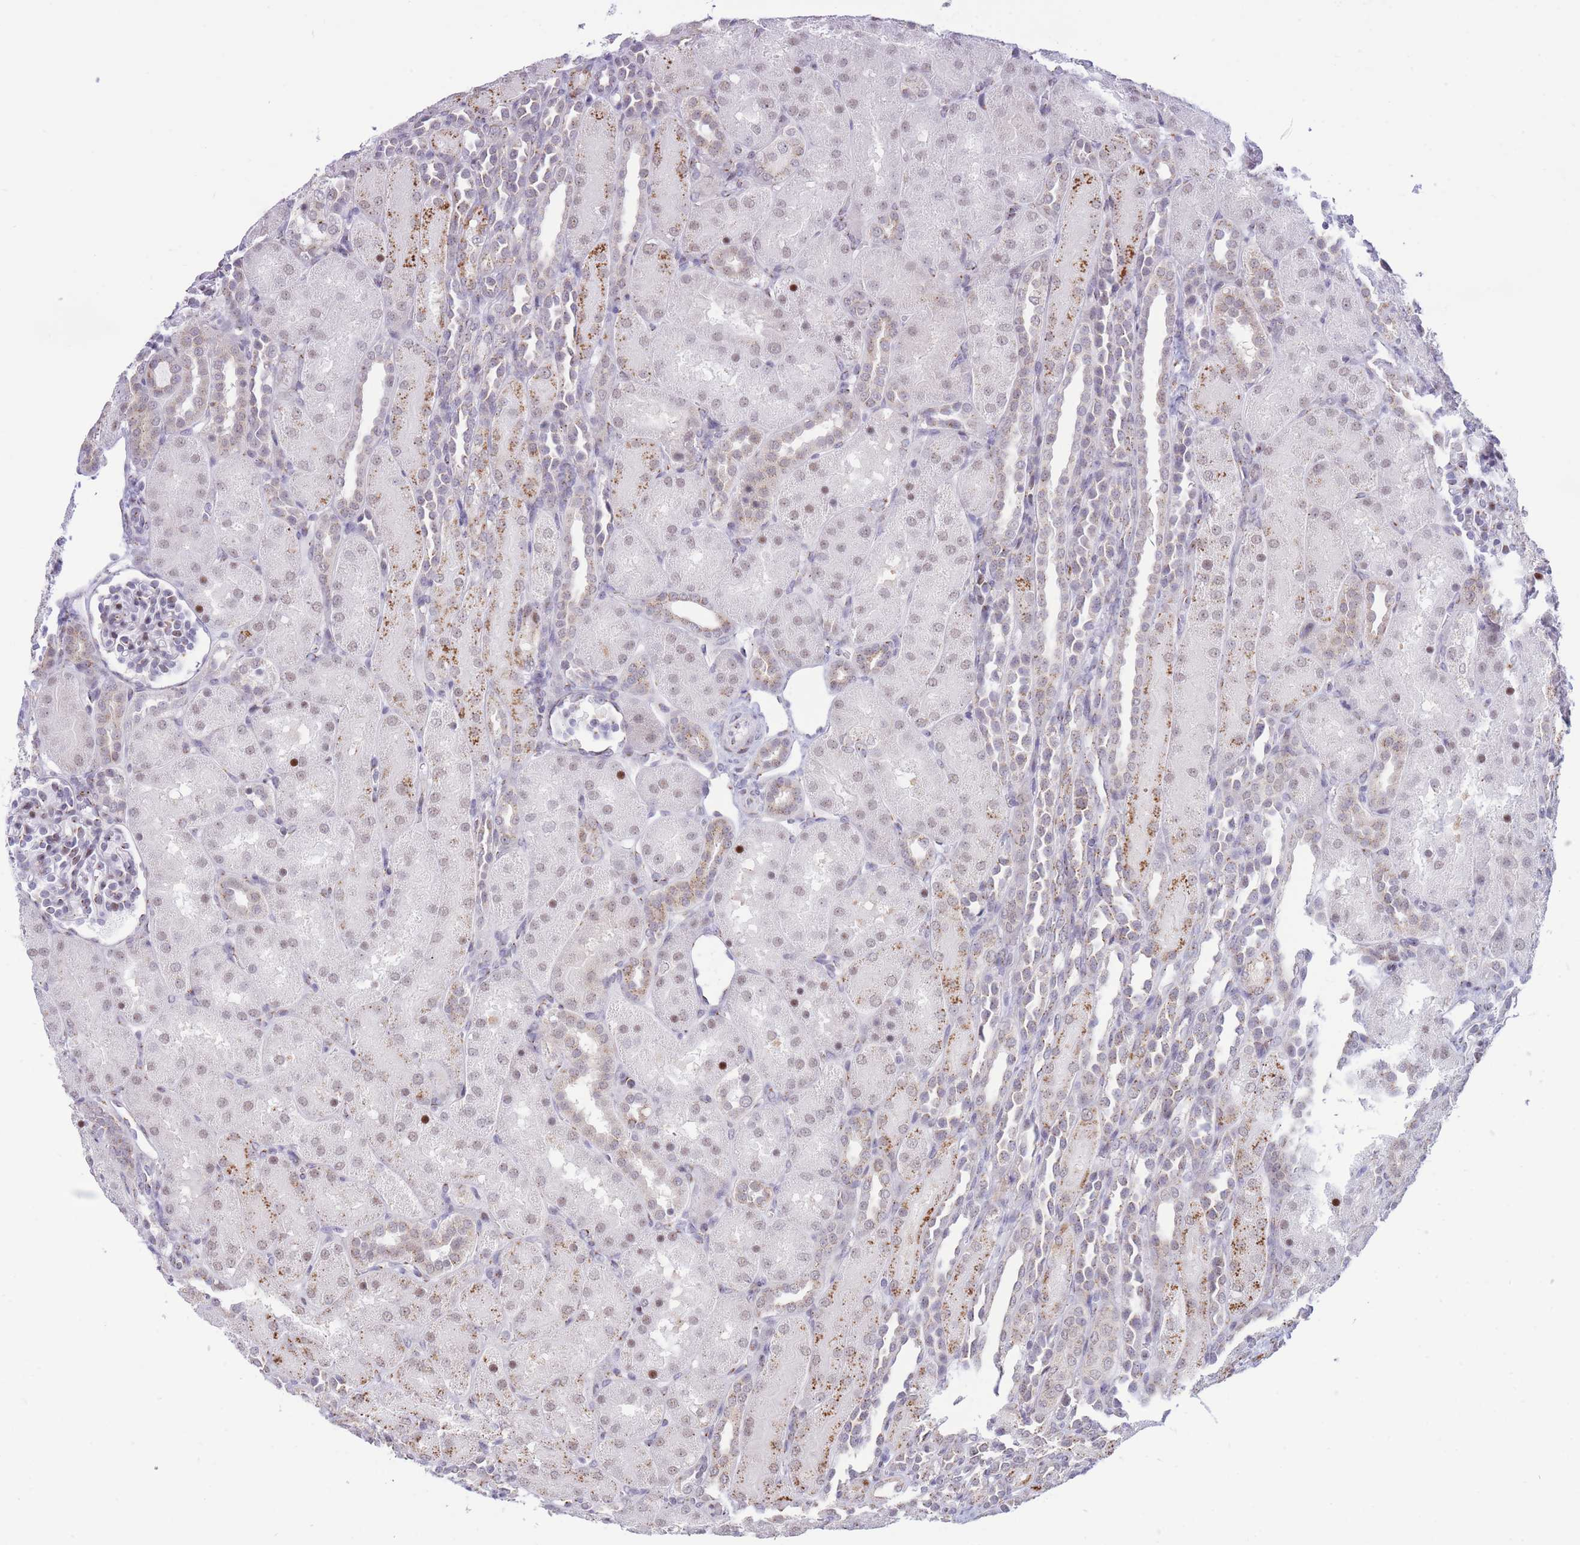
{"staining": {"intensity": "moderate", "quantity": "<25%", "location": "cytoplasmic/membranous"}, "tissue": "kidney", "cell_type": "Cells in glomeruli", "image_type": "normal", "snomed": [{"axis": "morphology", "description": "Normal tissue, NOS"}, {"axis": "topography", "description": "Kidney"}], "caption": "An IHC micrograph of unremarkable tissue is shown. Protein staining in brown labels moderate cytoplasmic/membranous positivity in kidney within cells in glomeruli.", "gene": "INO80C", "patient": {"sex": "male", "age": 1}}